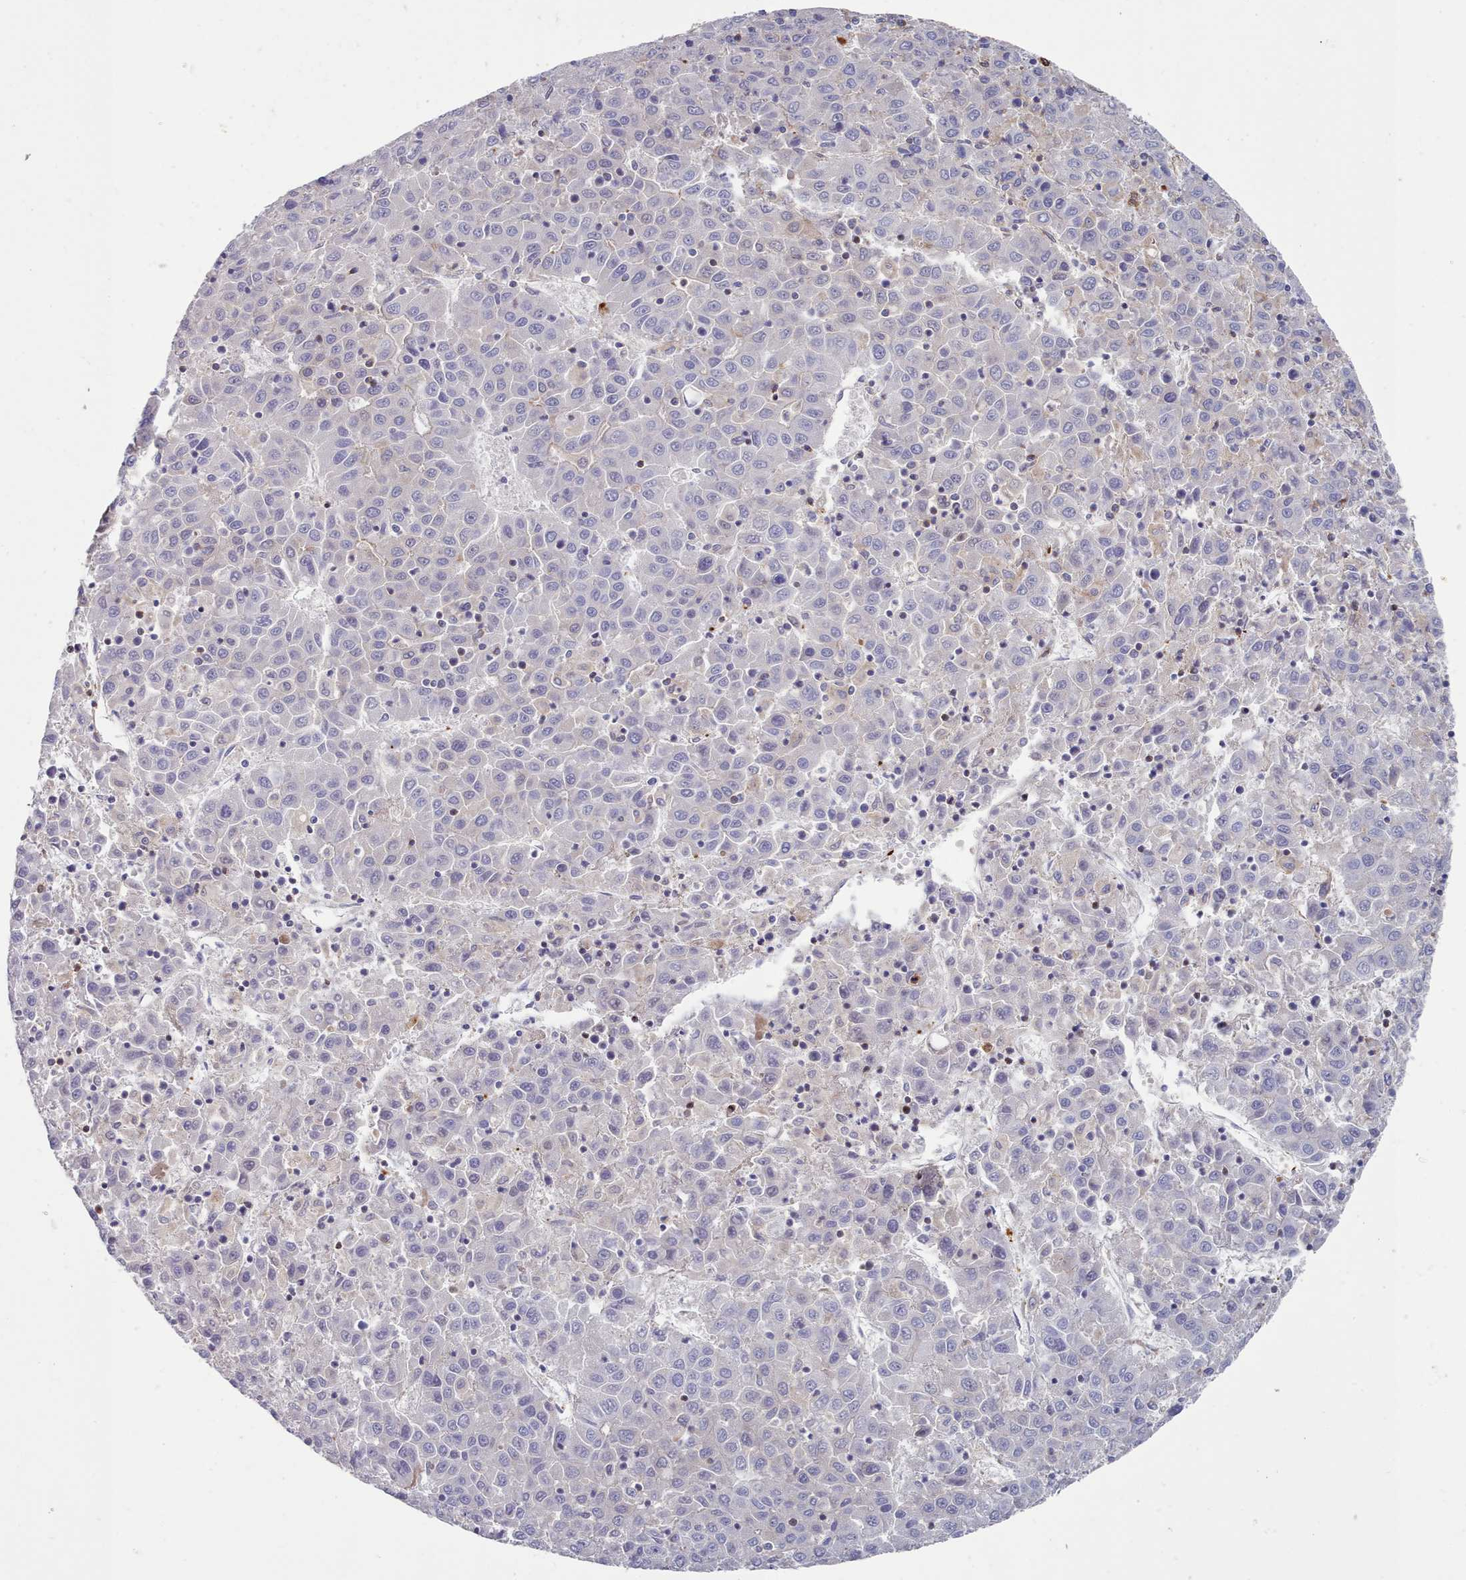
{"staining": {"intensity": "negative", "quantity": "none", "location": "none"}, "tissue": "liver cancer", "cell_type": "Tumor cells", "image_type": "cancer", "snomed": [{"axis": "morphology", "description": "Carcinoma, Hepatocellular, NOS"}, {"axis": "topography", "description": "Liver"}], "caption": "DAB (3,3'-diaminobenzidine) immunohistochemical staining of liver cancer (hepatocellular carcinoma) shows no significant expression in tumor cells.", "gene": "G6PC1", "patient": {"sex": "female", "age": 53}}